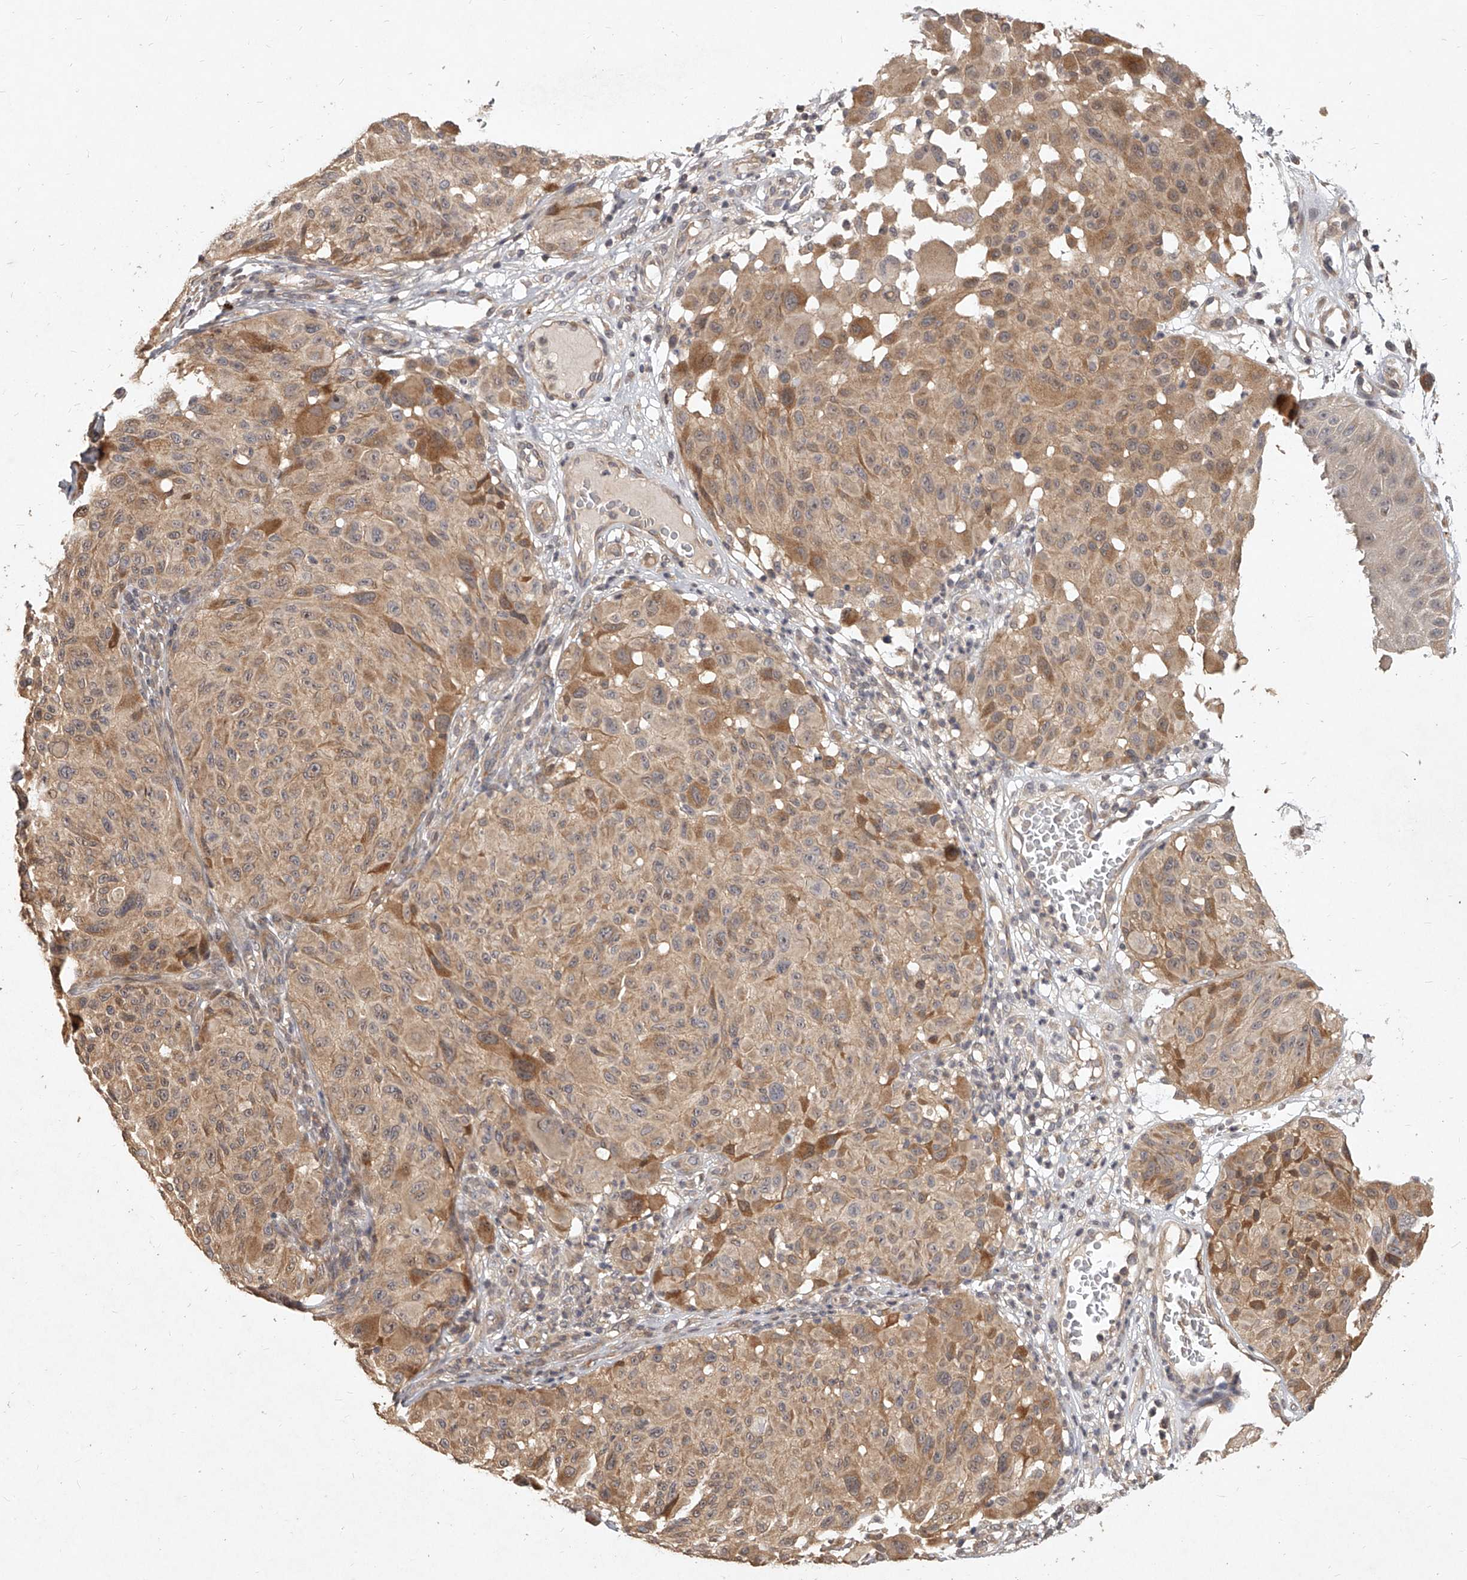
{"staining": {"intensity": "moderate", "quantity": ">75%", "location": "cytoplasmic/membranous,nuclear"}, "tissue": "melanoma", "cell_type": "Tumor cells", "image_type": "cancer", "snomed": [{"axis": "morphology", "description": "Malignant melanoma, NOS"}, {"axis": "topography", "description": "Skin"}], "caption": "Human malignant melanoma stained for a protein (brown) exhibits moderate cytoplasmic/membranous and nuclear positive positivity in approximately >75% of tumor cells.", "gene": "SLC37A1", "patient": {"sex": "male", "age": 83}}